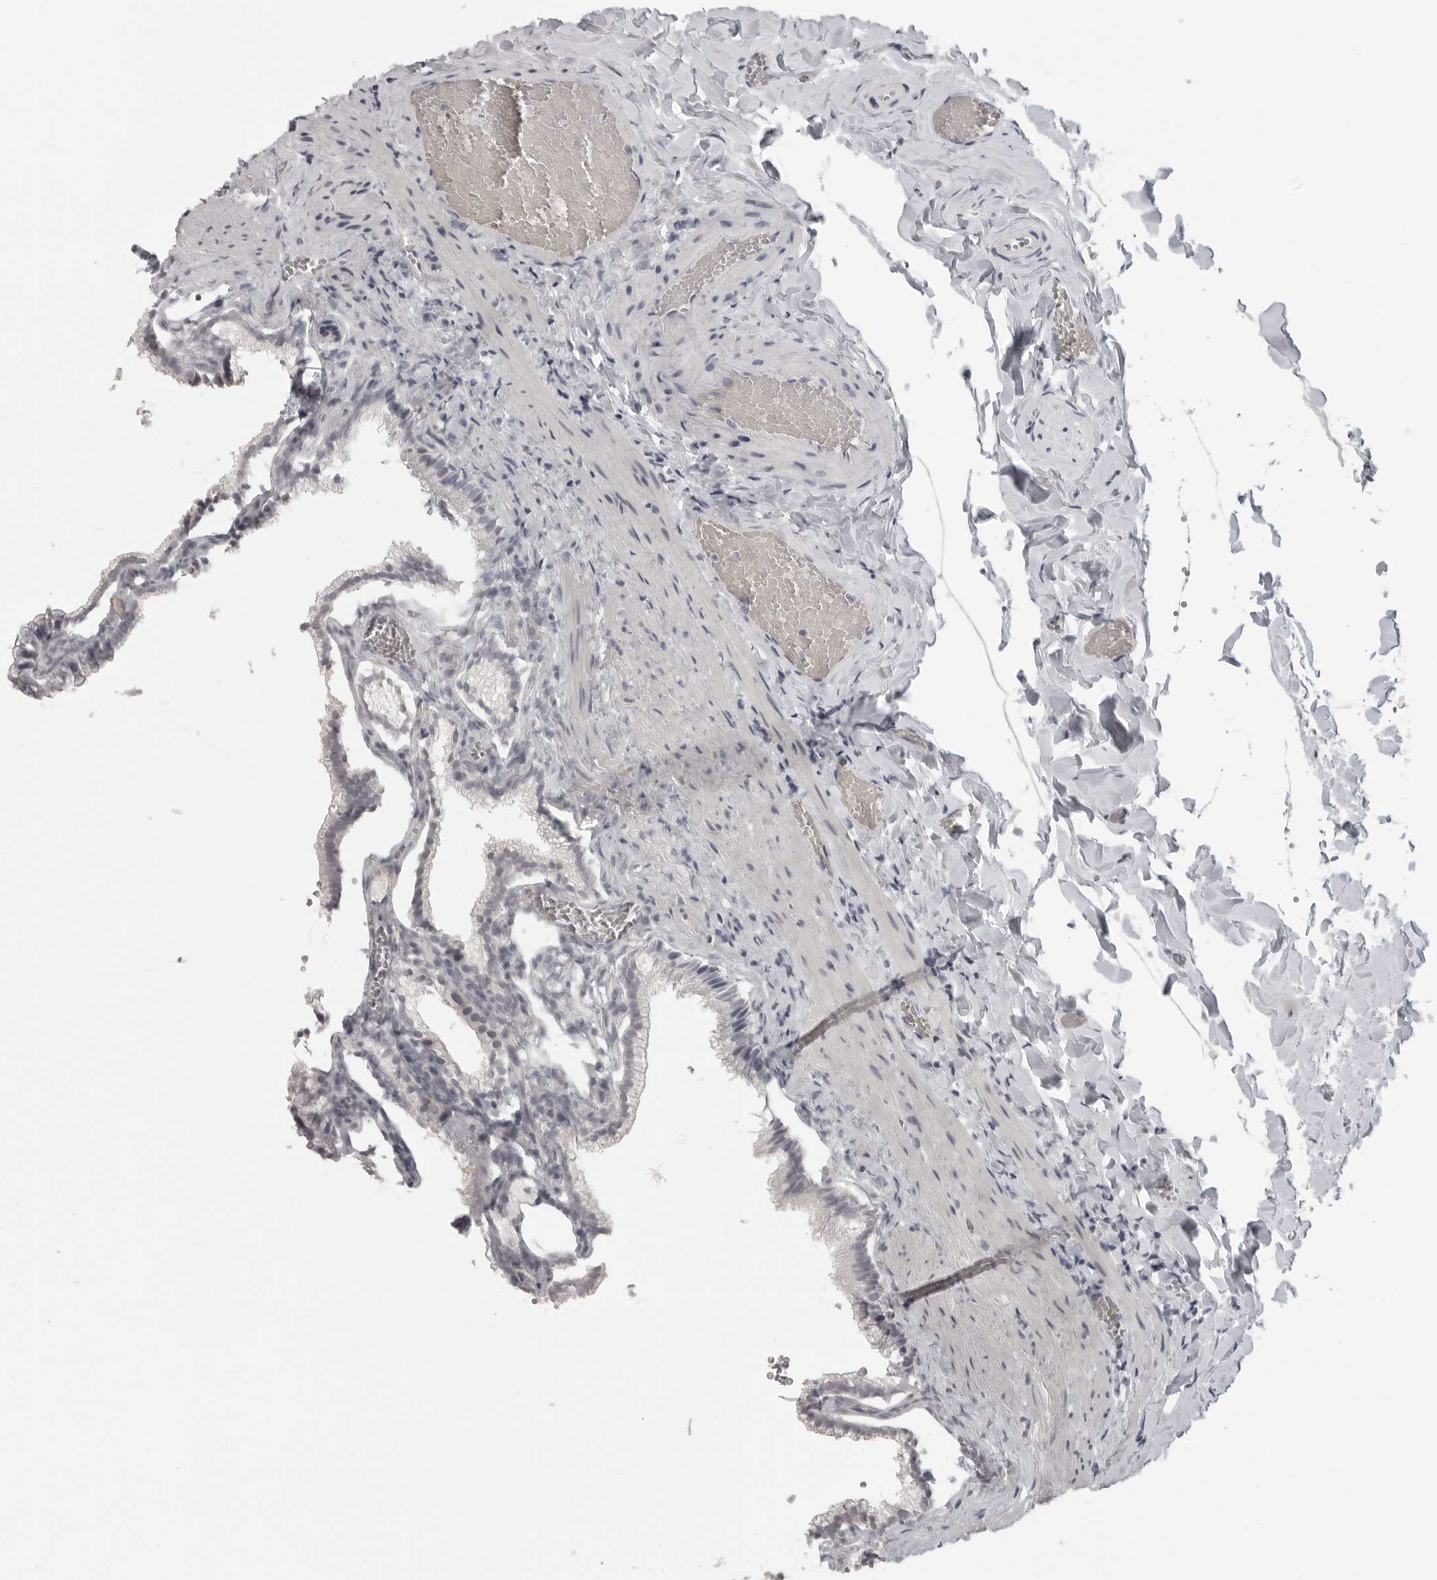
{"staining": {"intensity": "negative", "quantity": "none", "location": "none"}, "tissue": "gallbladder", "cell_type": "Glandular cells", "image_type": "normal", "snomed": [{"axis": "morphology", "description": "Normal tissue, NOS"}, {"axis": "topography", "description": "Gallbladder"}], "caption": "DAB (3,3'-diaminobenzidine) immunohistochemical staining of normal human gallbladder demonstrates no significant staining in glandular cells.", "gene": "SATB2", "patient": {"sex": "male", "age": 38}}